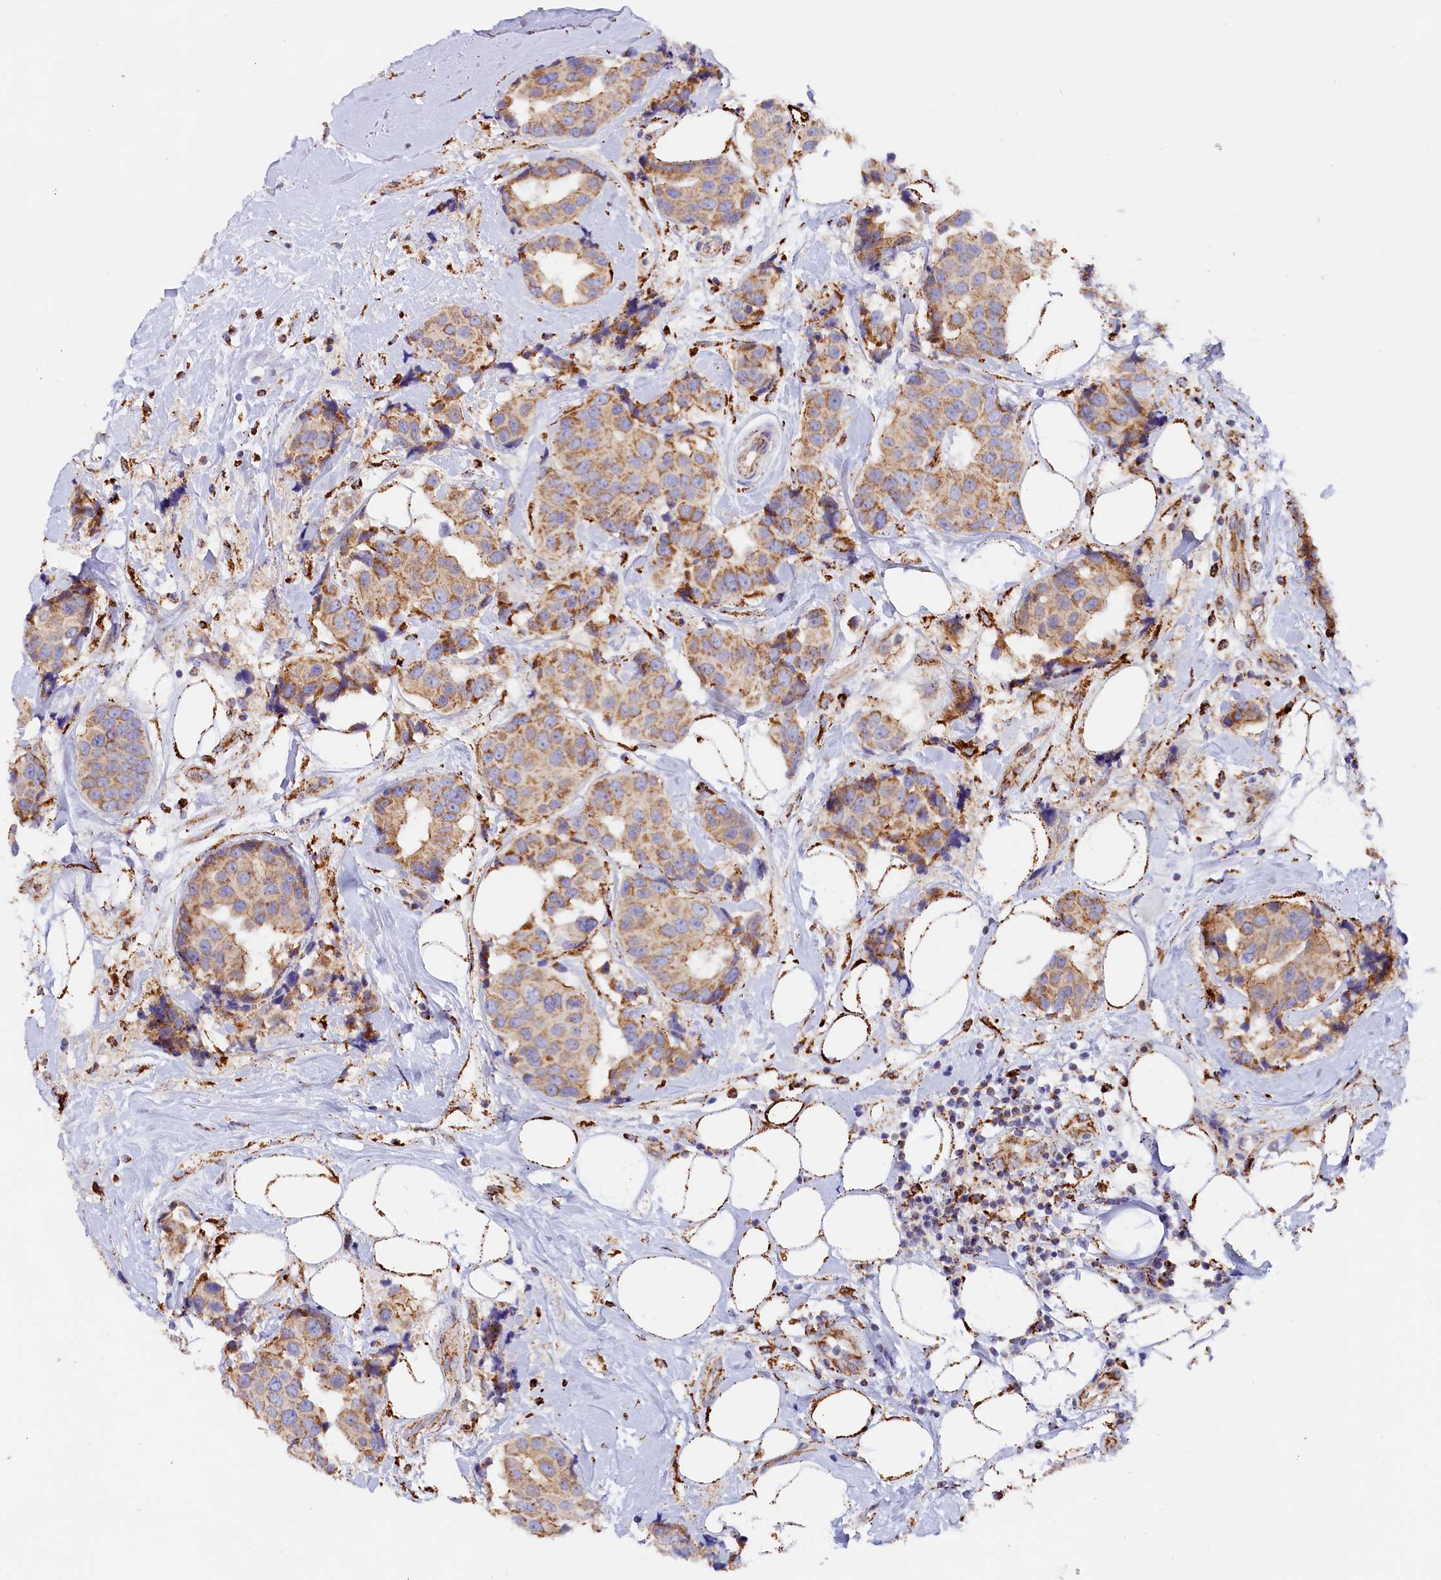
{"staining": {"intensity": "weak", "quantity": ">75%", "location": "cytoplasmic/membranous"}, "tissue": "breast cancer", "cell_type": "Tumor cells", "image_type": "cancer", "snomed": [{"axis": "morphology", "description": "Normal tissue, NOS"}, {"axis": "morphology", "description": "Duct carcinoma"}, {"axis": "topography", "description": "Breast"}], "caption": "Human invasive ductal carcinoma (breast) stained with a protein marker reveals weak staining in tumor cells.", "gene": "AKTIP", "patient": {"sex": "female", "age": 39}}